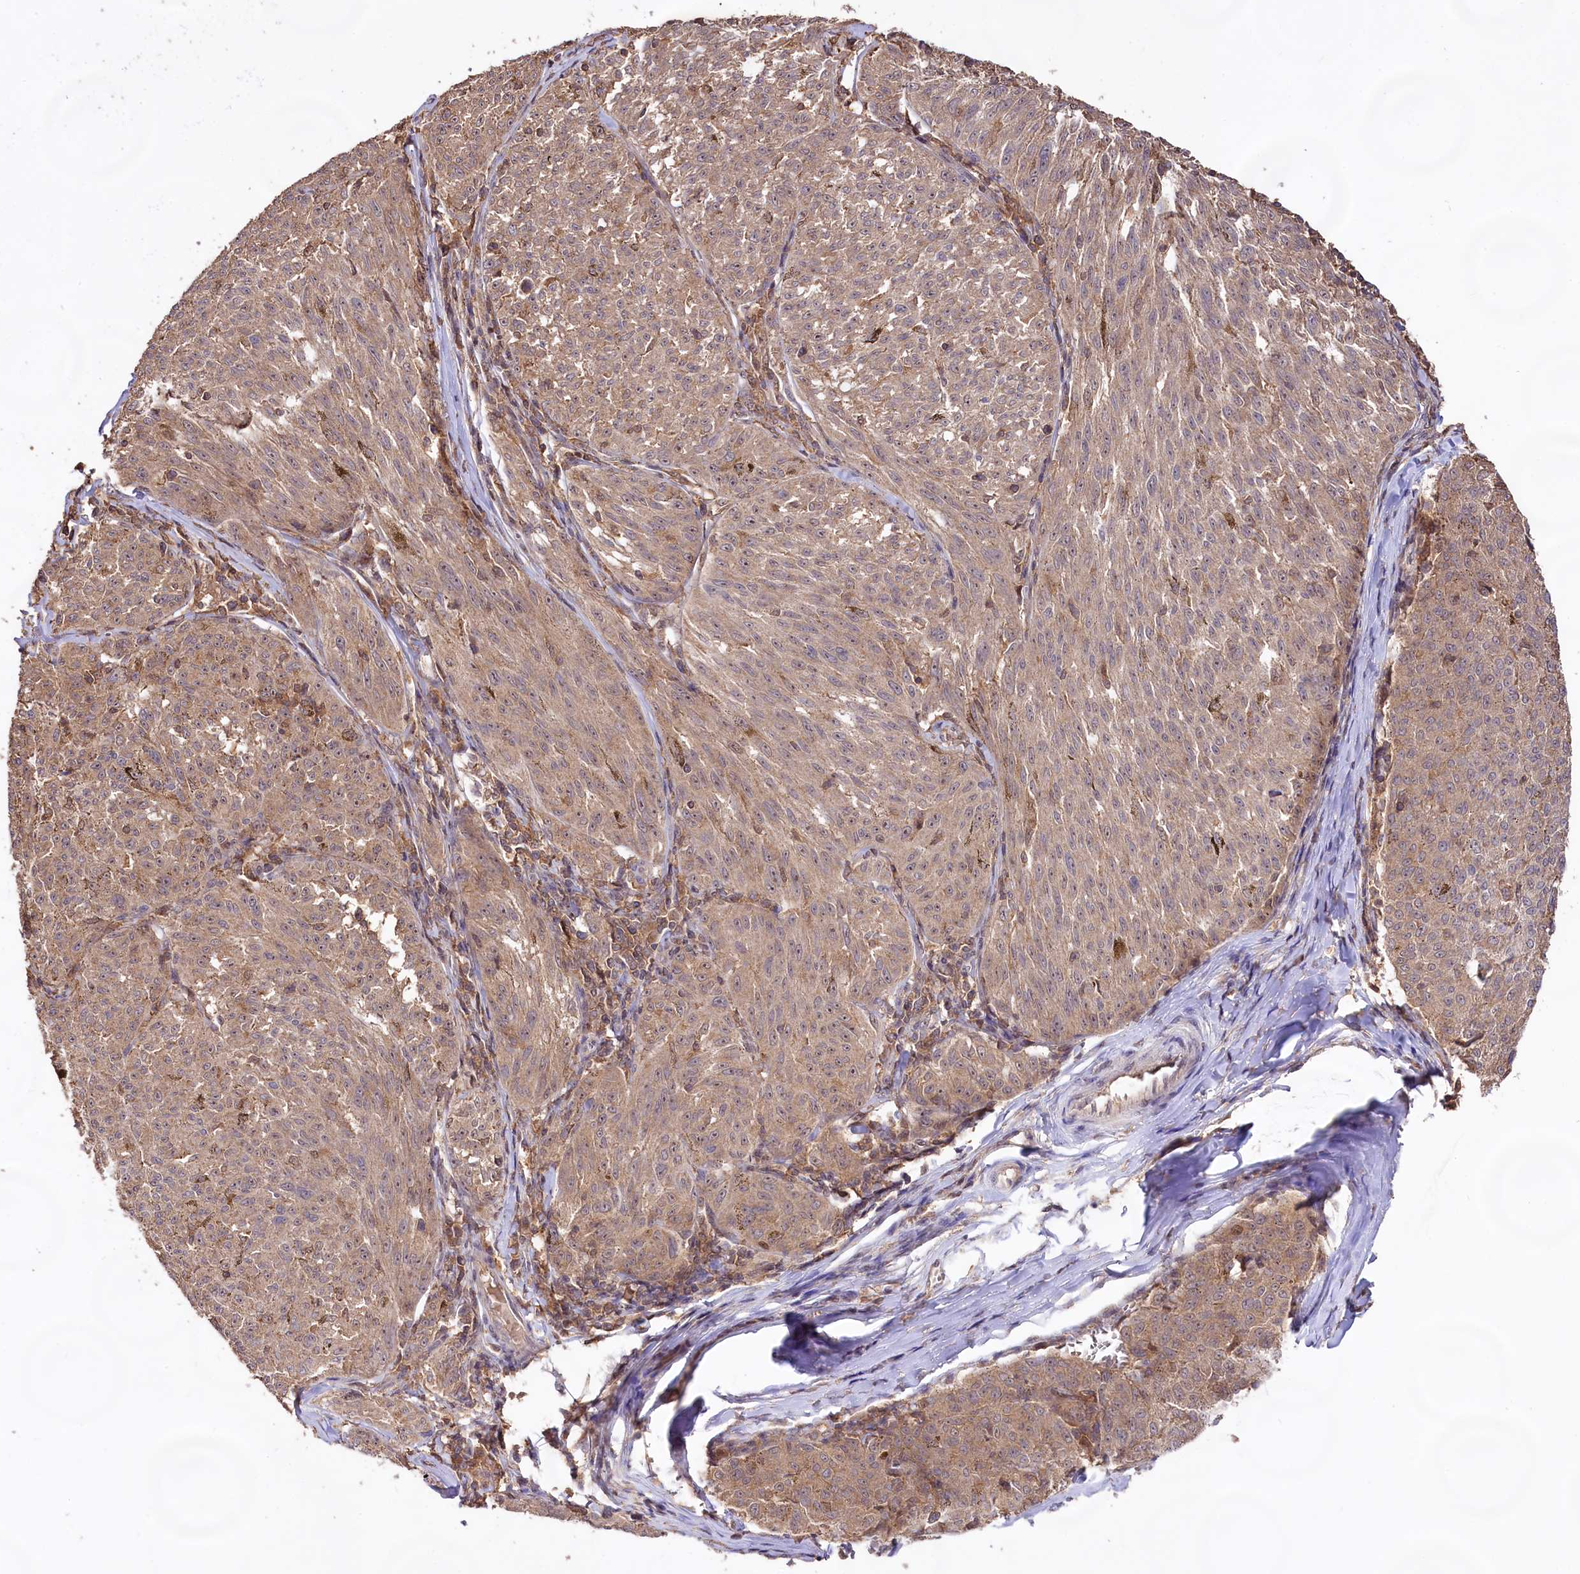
{"staining": {"intensity": "weak", "quantity": "<25%", "location": "cytoplasmic/membranous,nuclear"}, "tissue": "melanoma", "cell_type": "Tumor cells", "image_type": "cancer", "snomed": [{"axis": "morphology", "description": "Malignant melanoma, NOS"}, {"axis": "topography", "description": "Skin"}], "caption": "Malignant melanoma was stained to show a protein in brown. There is no significant staining in tumor cells.", "gene": "RRP8", "patient": {"sex": "female", "age": 72}}